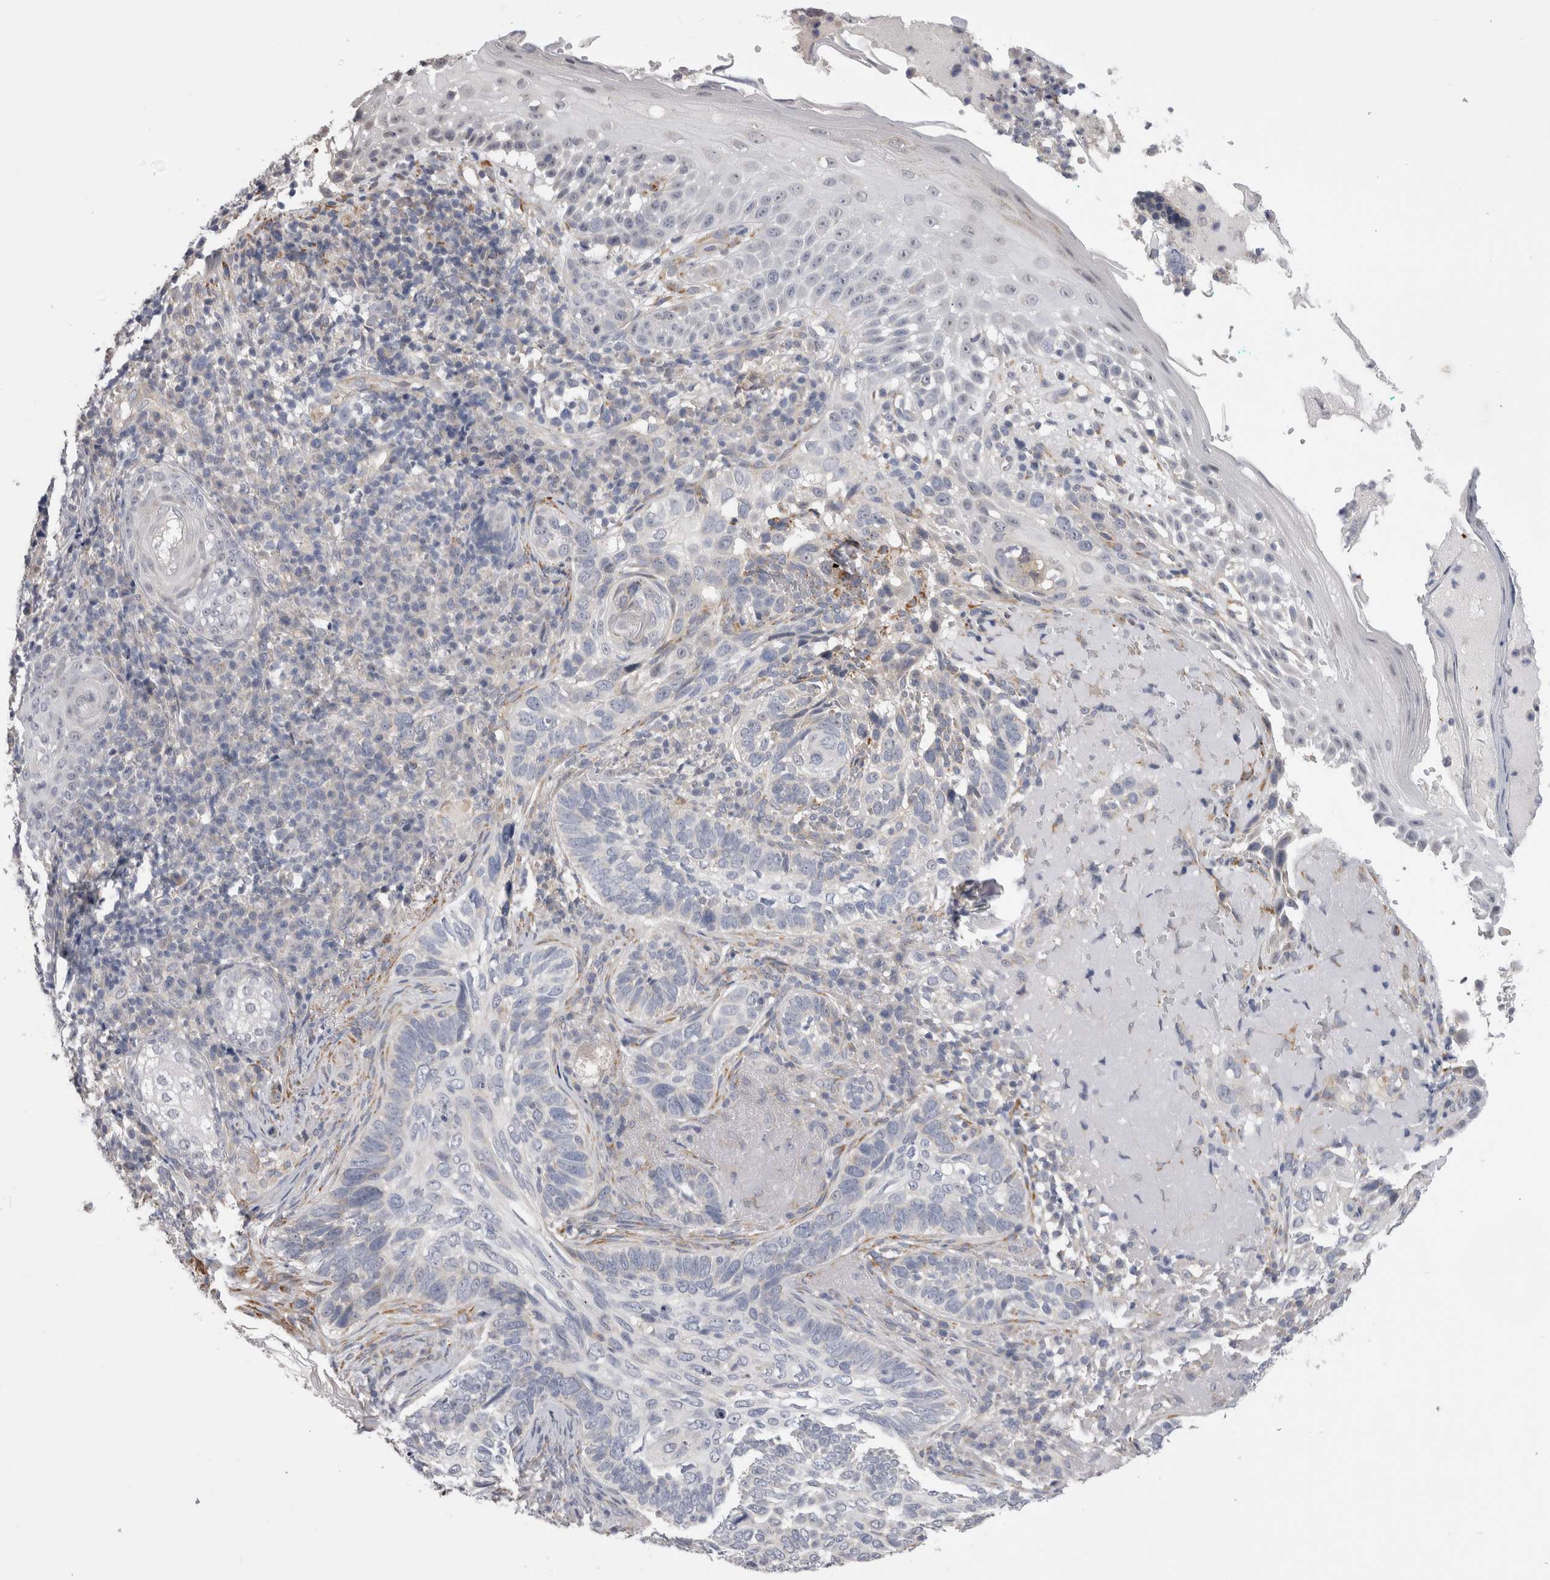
{"staining": {"intensity": "negative", "quantity": "none", "location": "none"}, "tissue": "skin cancer", "cell_type": "Tumor cells", "image_type": "cancer", "snomed": [{"axis": "morphology", "description": "Basal cell carcinoma"}, {"axis": "topography", "description": "Skin"}], "caption": "Immunohistochemistry (IHC) photomicrograph of human skin cancer stained for a protein (brown), which demonstrates no positivity in tumor cells. (DAB (3,3'-diaminobenzidine) IHC visualized using brightfield microscopy, high magnification).", "gene": "ARHGAP29", "patient": {"sex": "female", "age": 89}}